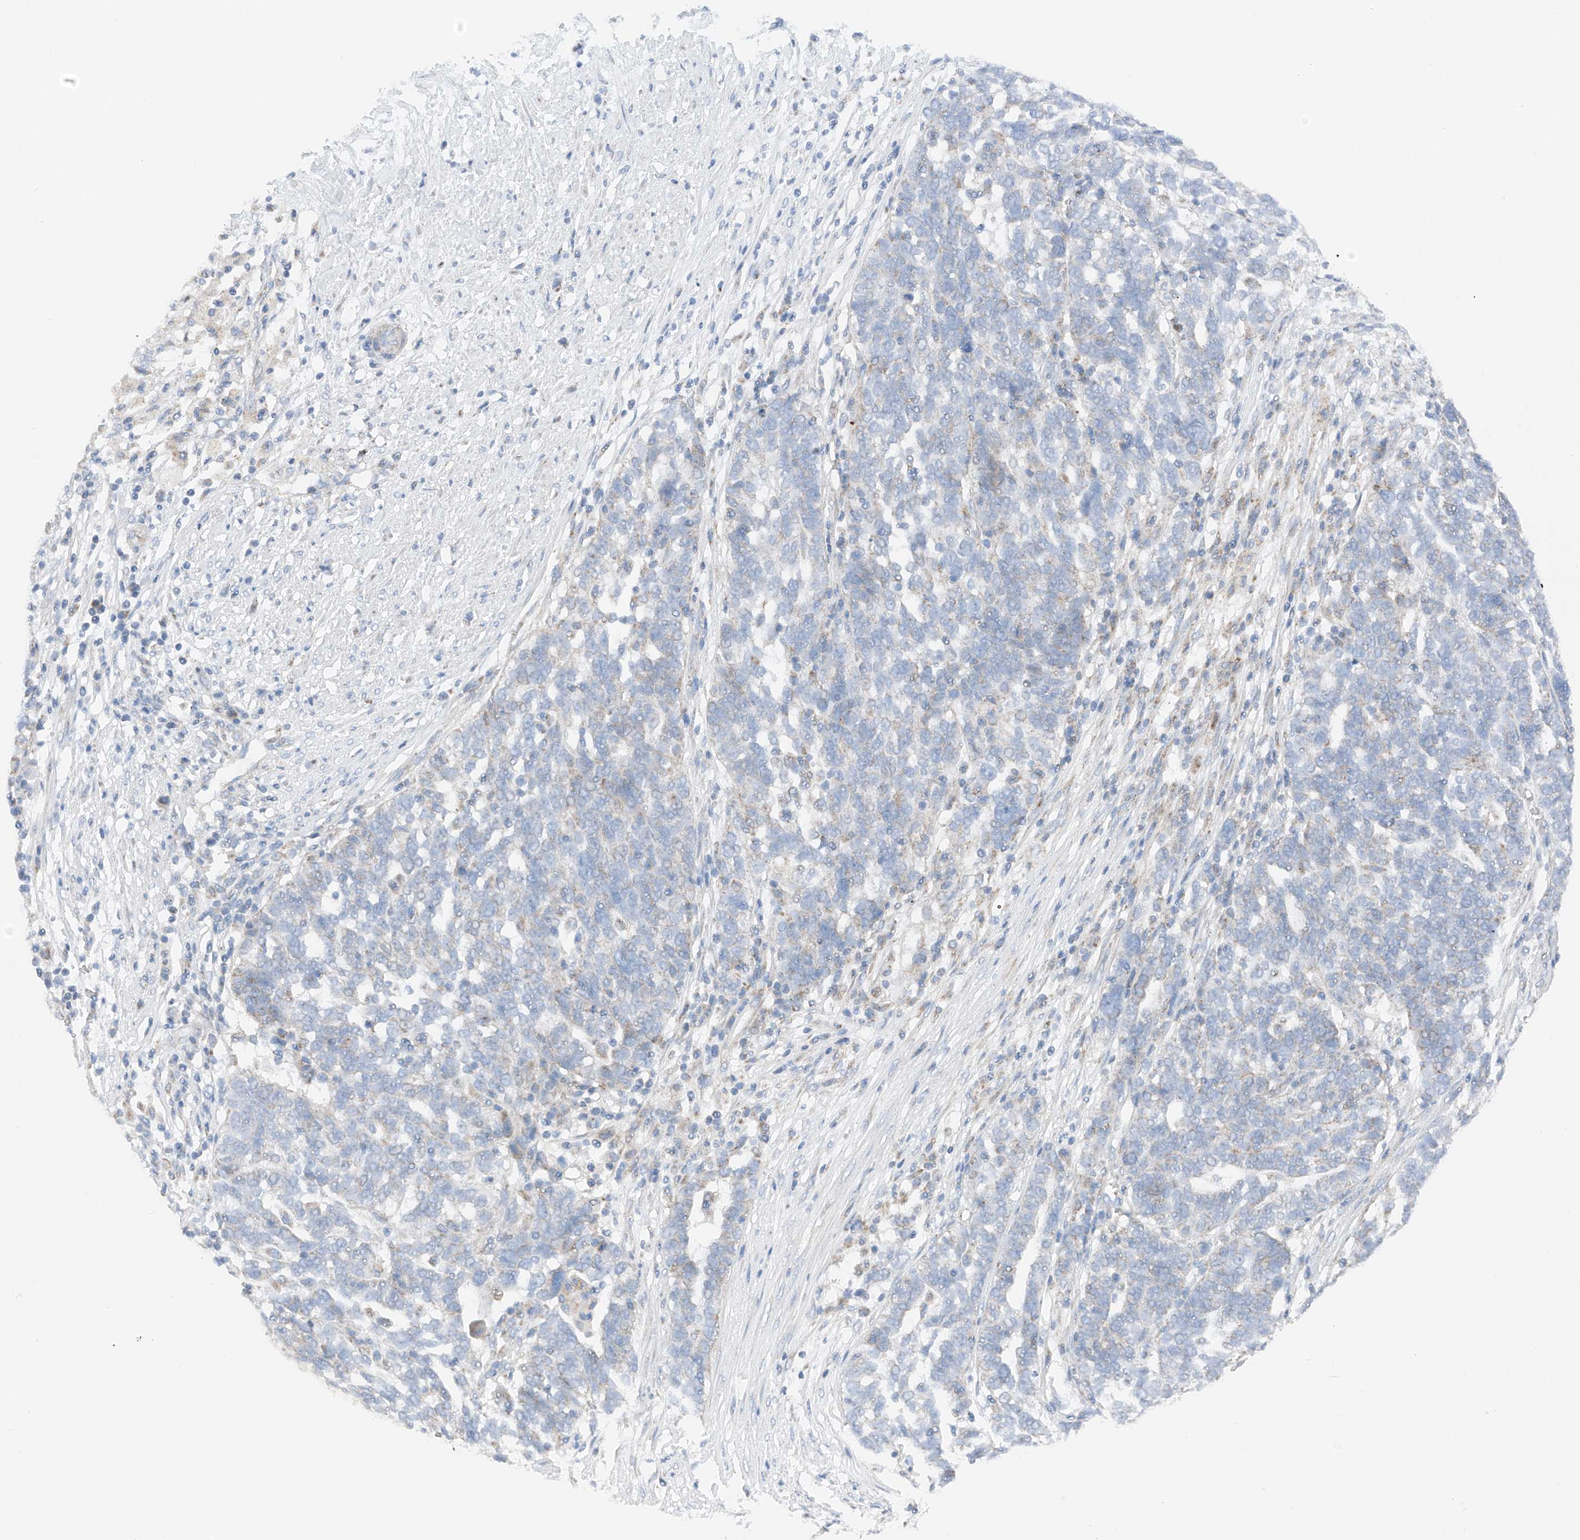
{"staining": {"intensity": "weak", "quantity": "<25%", "location": "cytoplasmic/membranous"}, "tissue": "ovarian cancer", "cell_type": "Tumor cells", "image_type": "cancer", "snomed": [{"axis": "morphology", "description": "Cystadenocarcinoma, serous, NOS"}, {"axis": "topography", "description": "Ovary"}], "caption": "The IHC photomicrograph has no significant expression in tumor cells of ovarian cancer (serous cystadenocarcinoma) tissue.", "gene": "MRAP", "patient": {"sex": "female", "age": 59}}